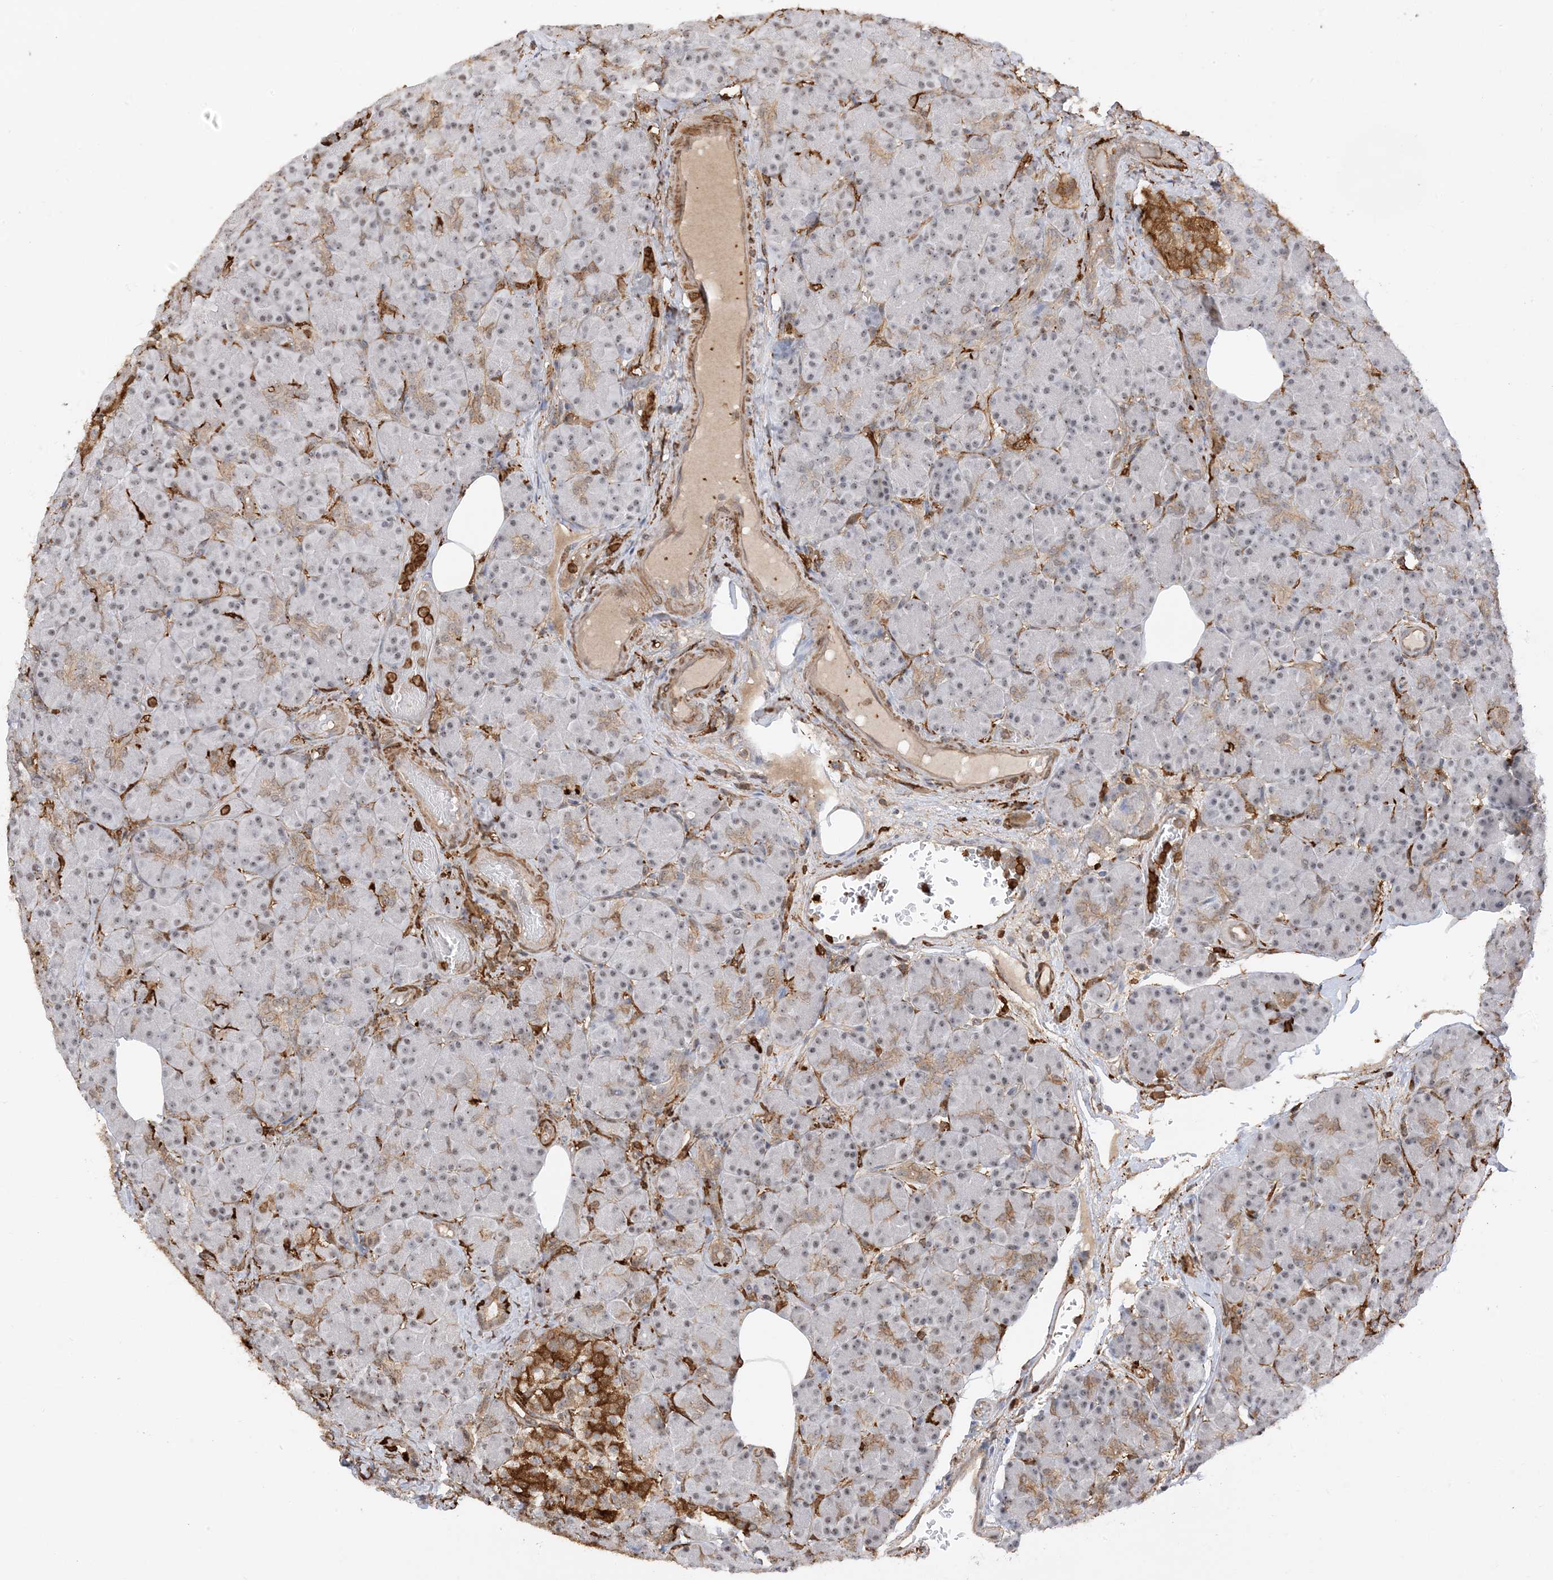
{"staining": {"intensity": "moderate", "quantity": "25%-75%", "location": "cytoplasmic/membranous,nuclear"}, "tissue": "pancreas", "cell_type": "Exocrine glandular cells", "image_type": "normal", "snomed": [{"axis": "morphology", "description": "Normal tissue, NOS"}, {"axis": "topography", "description": "Pancreas"}], "caption": "Immunohistochemistry (DAB (3,3'-diaminobenzidine)) staining of benign pancreas shows moderate cytoplasmic/membranous,nuclear protein staining in about 25%-75% of exocrine glandular cells.", "gene": "PHACTR2", "patient": {"sex": "female", "age": 43}}